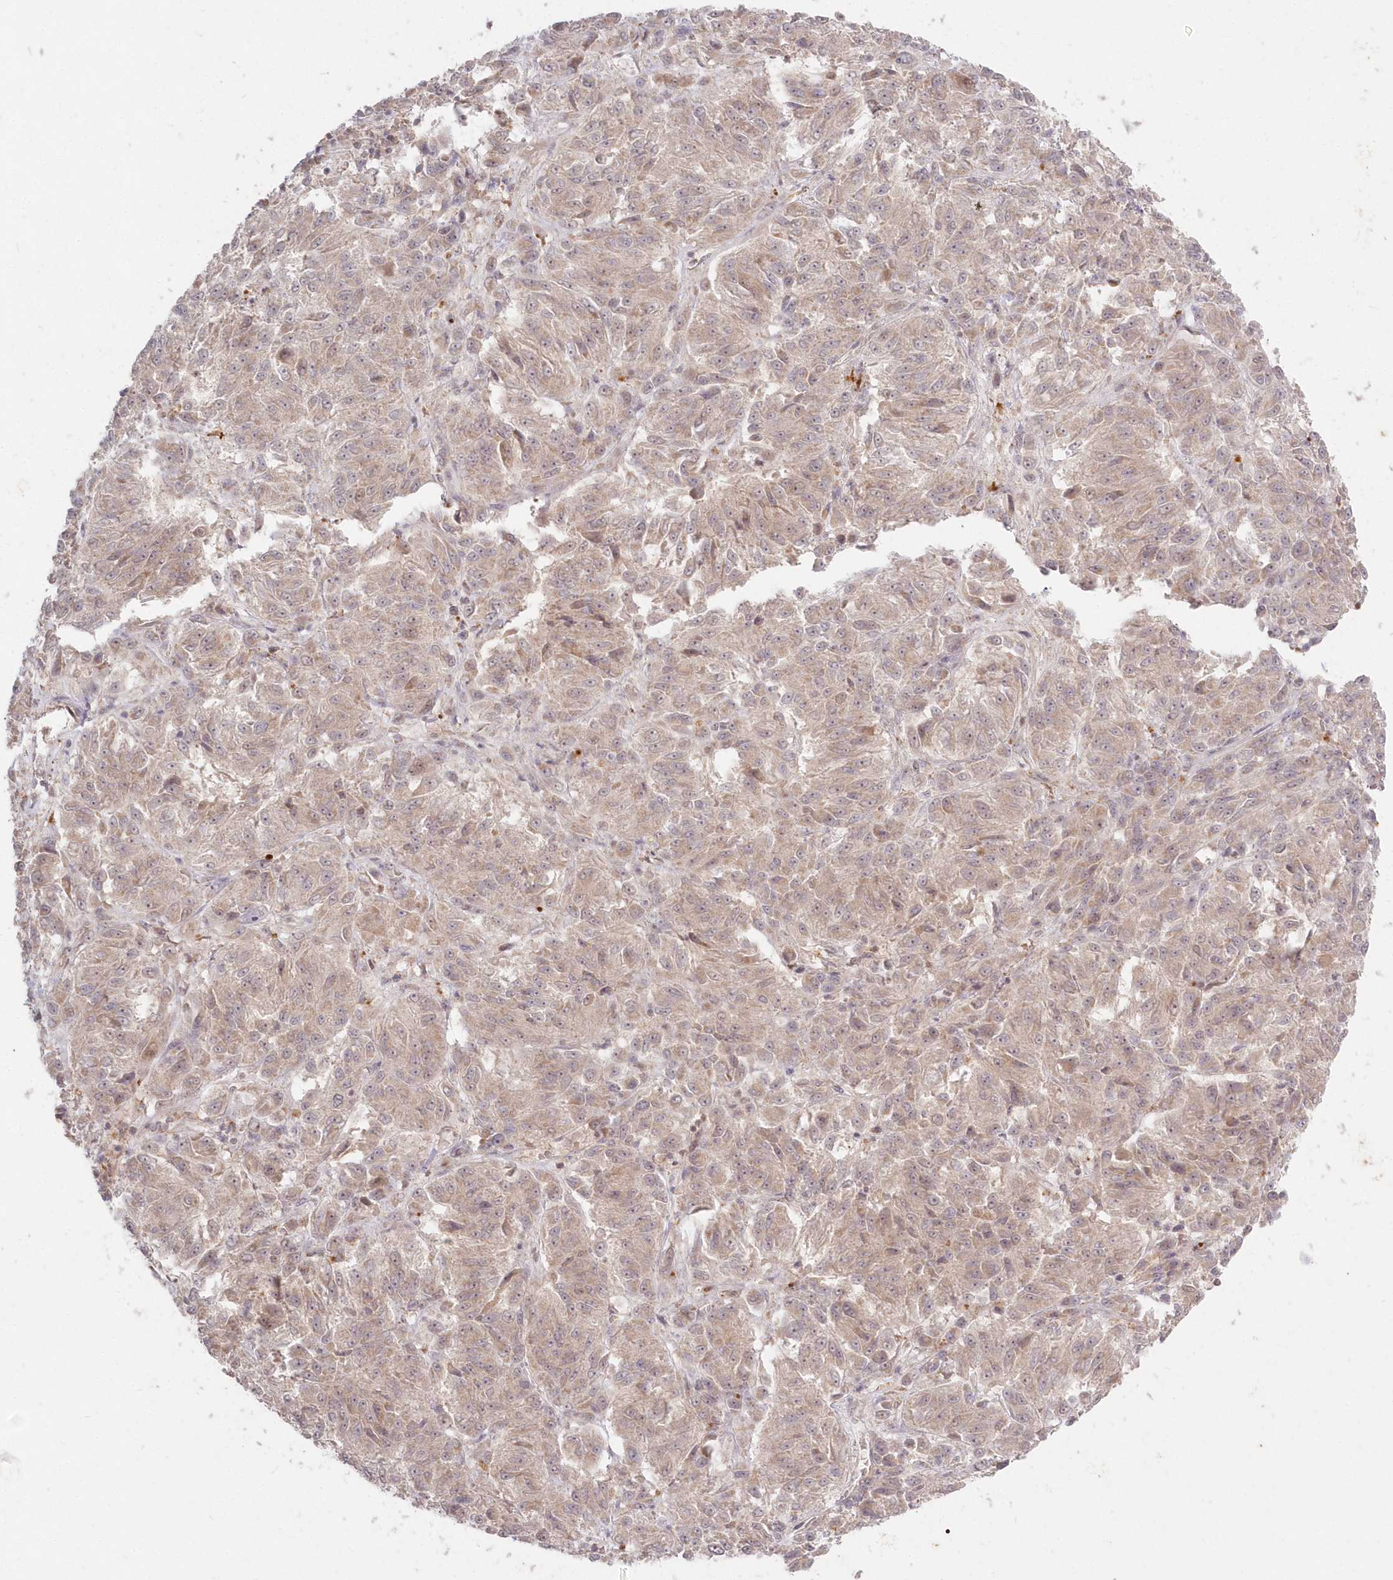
{"staining": {"intensity": "weak", "quantity": "<25%", "location": "nuclear"}, "tissue": "melanoma", "cell_type": "Tumor cells", "image_type": "cancer", "snomed": [{"axis": "morphology", "description": "Malignant melanoma, Metastatic site"}, {"axis": "topography", "description": "Lung"}], "caption": "The photomicrograph shows no staining of tumor cells in malignant melanoma (metastatic site).", "gene": "ASCC1", "patient": {"sex": "male", "age": 64}}